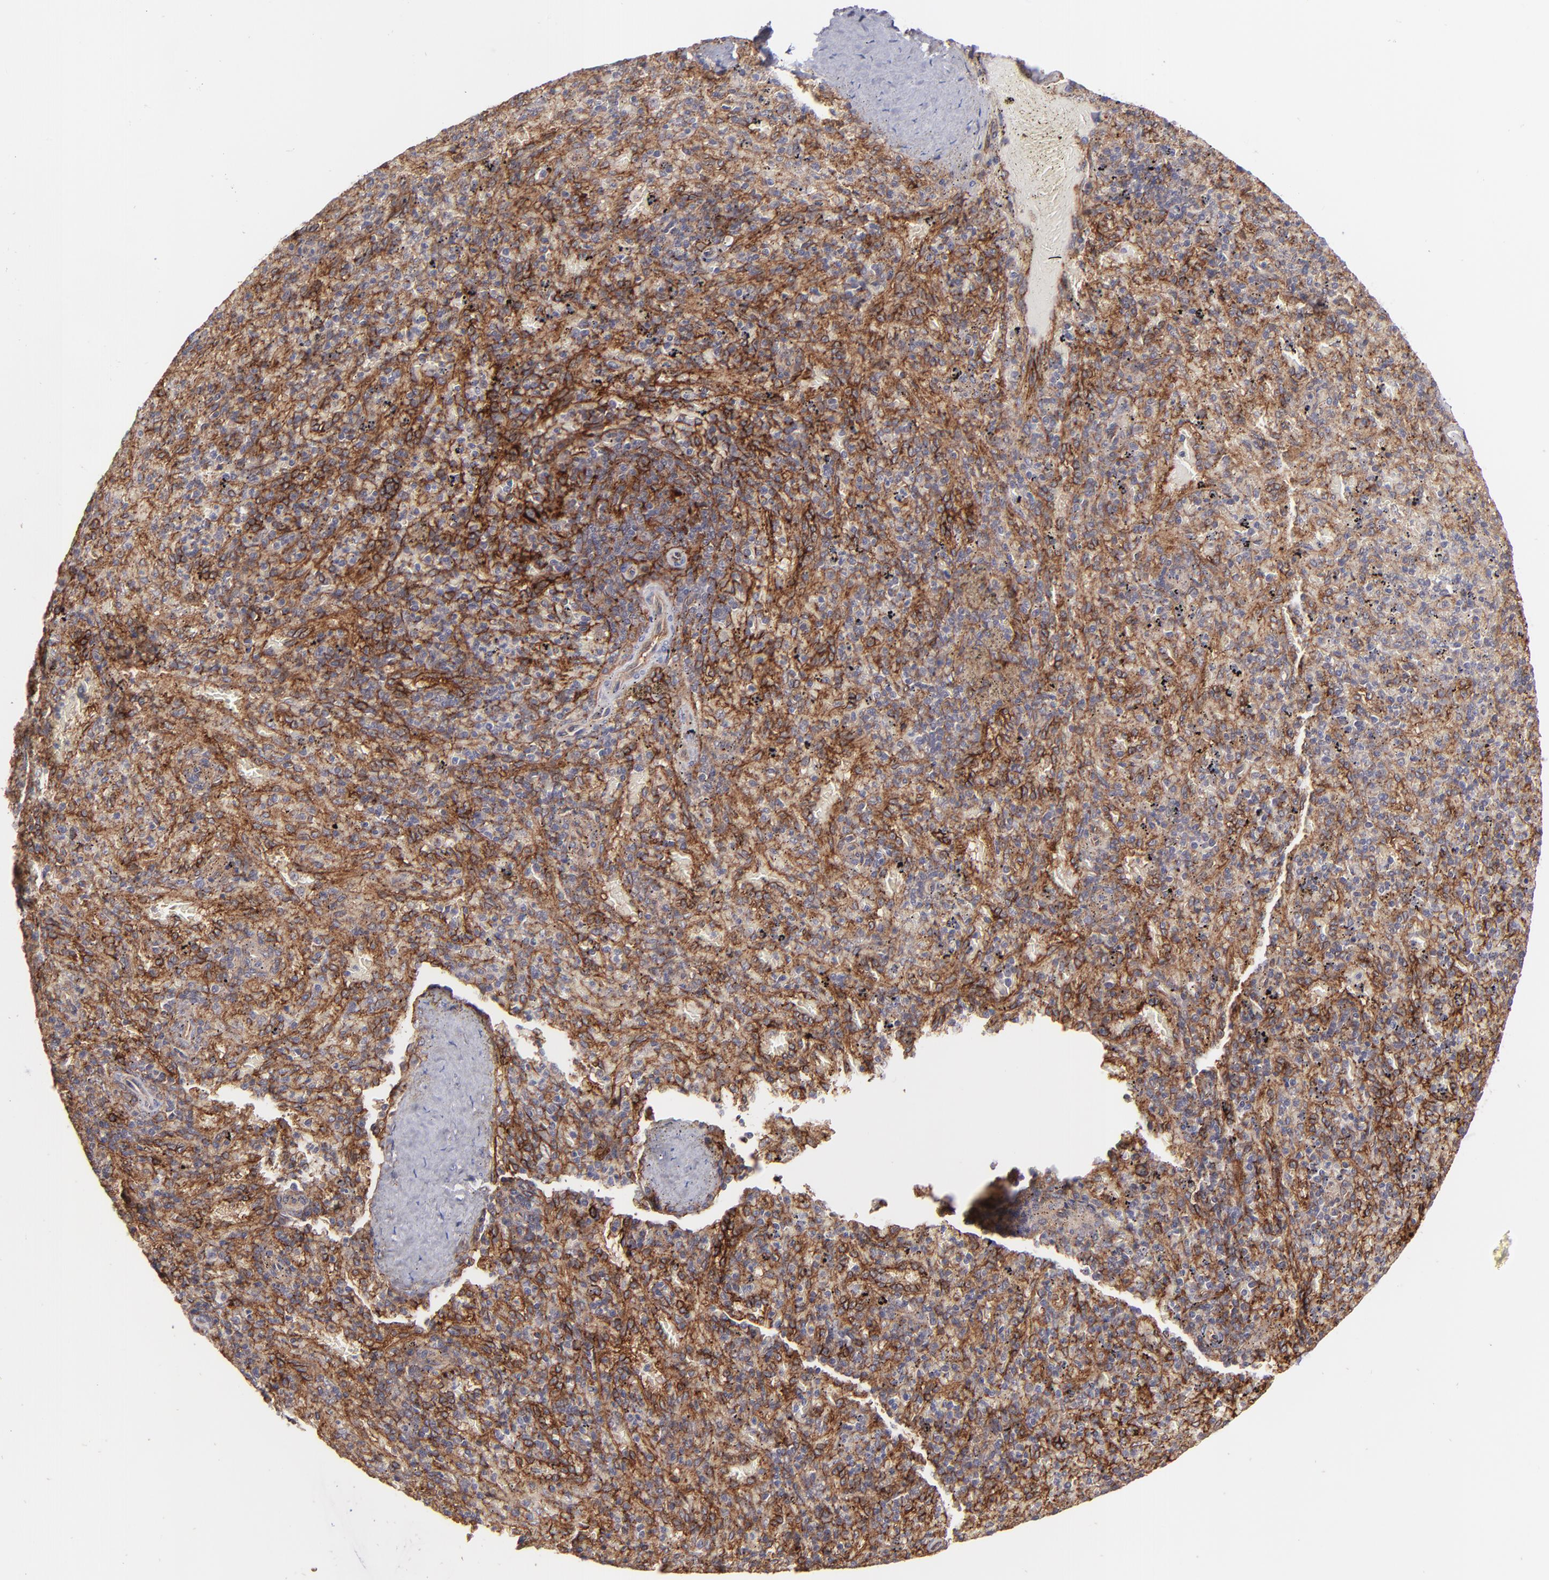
{"staining": {"intensity": "moderate", "quantity": "25%-75%", "location": "cytoplasmic/membranous"}, "tissue": "spleen", "cell_type": "Cells in red pulp", "image_type": "normal", "snomed": [{"axis": "morphology", "description": "Normal tissue, NOS"}, {"axis": "topography", "description": "Spleen"}], "caption": "About 25%-75% of cells in red pulp in normal spleen display moderate cytoplasmic/membranous protein expression as visualized by brown immunohistochemical staining.", "gene": "ICAM1", "patient": {"sex": "female", "age": 43}}